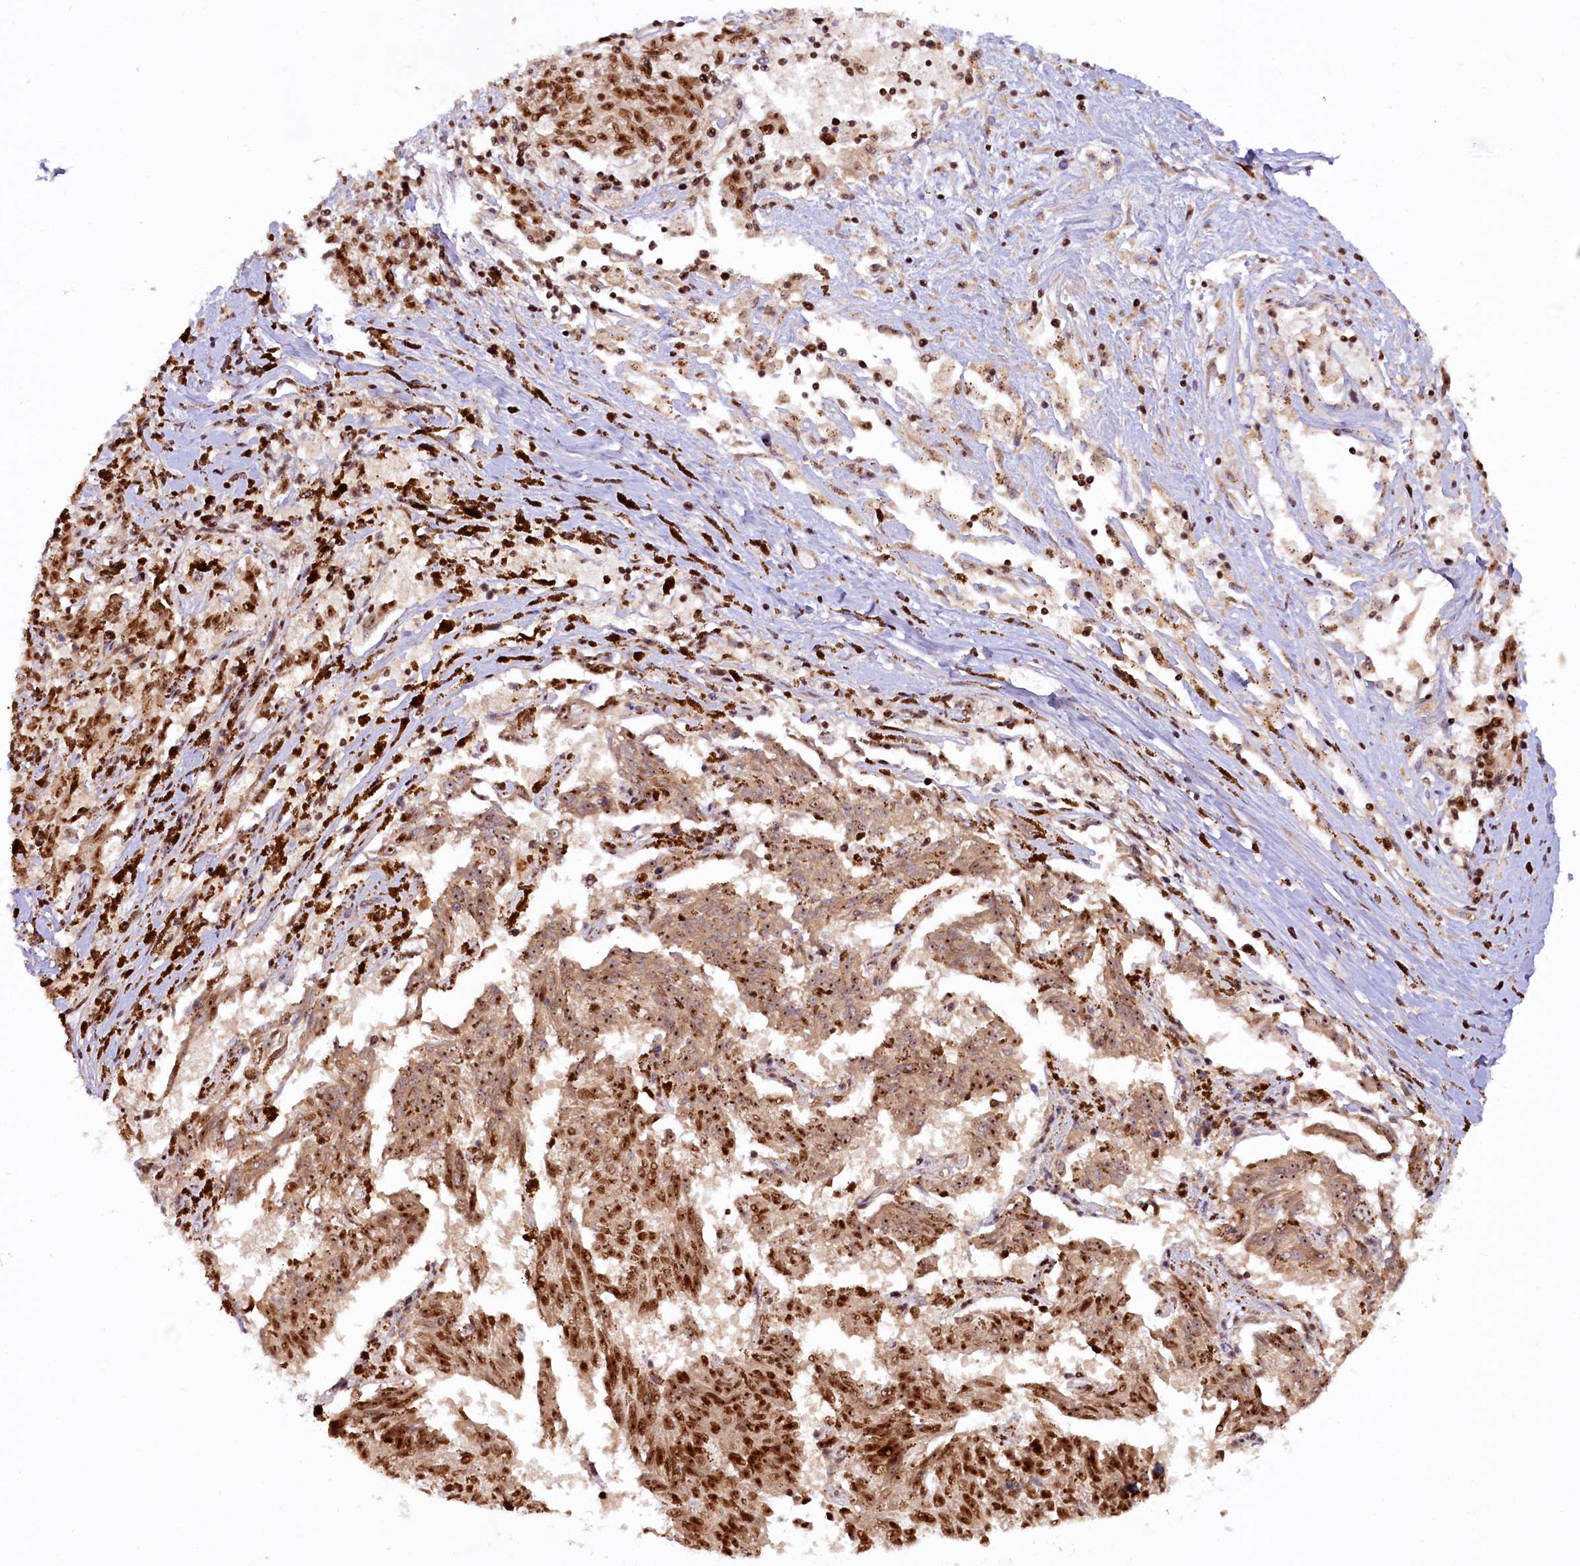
{"staining": {"intensity": "moderate", "quantity": ">75%", "location": "cytoplasmic/membranous,nuclear"}, "tissue": "melanoma", "cell_type": "Tumor cells", "image_type": "cancer", "snomed": [{"axis": "morphology", "description": "Malignant melanoma, NOS"}, {"axis": "topography", "description": "Skin"}], "caption": "Melanoma stained with a brown dye demonstrates moderate cytoplasmic/membranous and nuclear positive expression in approximately >75% of tumor cells.", "gene": "TCOF1", "patient": {"sex": "female", "age": 72}}